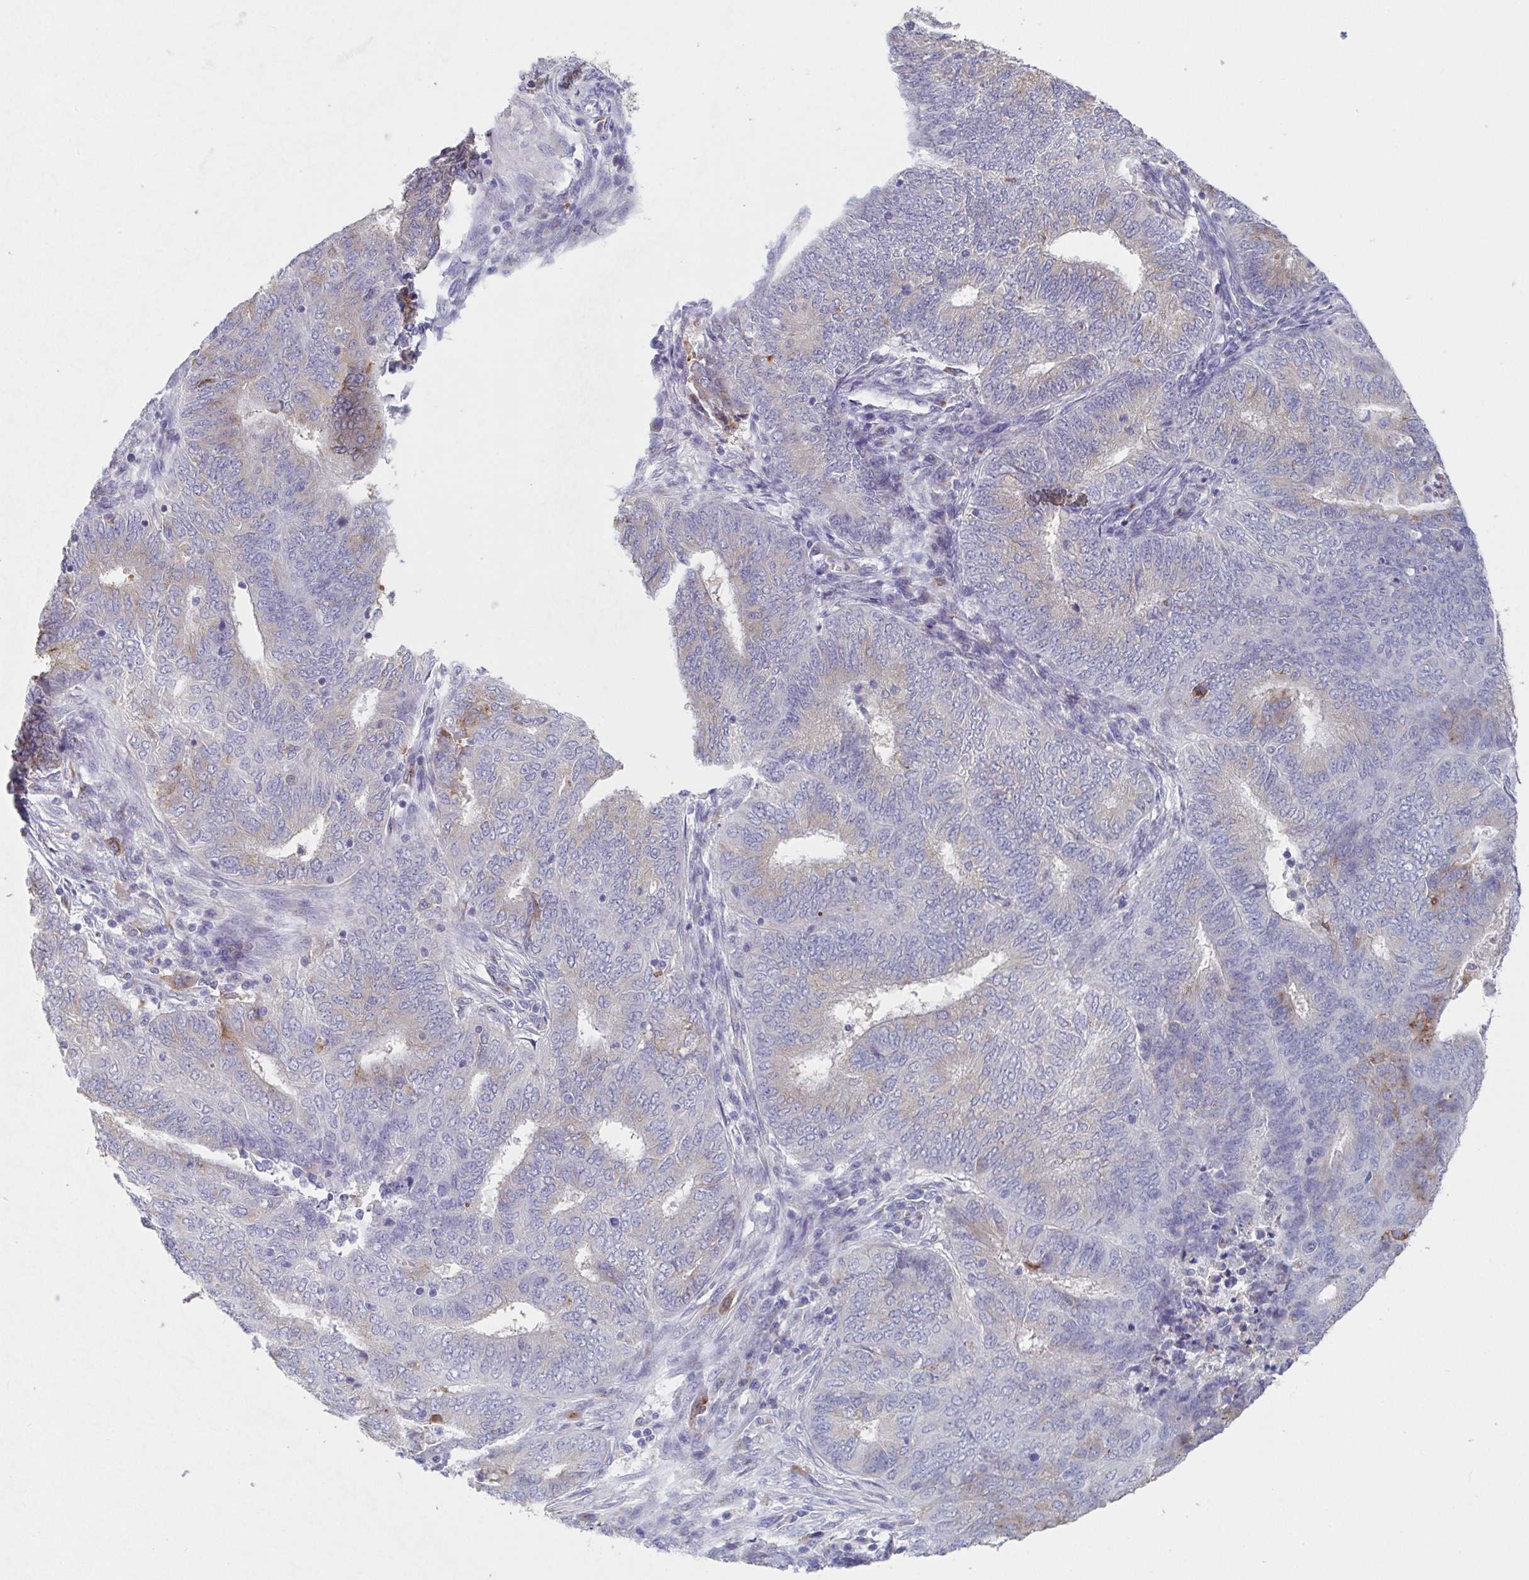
{"staining": {"intensity": "weak", "quantity": "<25%", "location": "cytoplasmic/membranous"}, "tissue": "endometrial cancer", "cell_type": "Tumor cells", "image_type": "cancer", "snomed": [{"axis": "morphology", "description": "Adenocarcinoma, NOS"}, {"axis": "topography", "description": "Endometrium"}], "caption": "Histopathology image shows no significant protein staining in tumor cells of endometrial adenocarcinoma. (Brightfield microscopy of DAB IHC at high magnification).", "gene": "TAS2R39", "patient": {"sex": "female", "age": 62}}